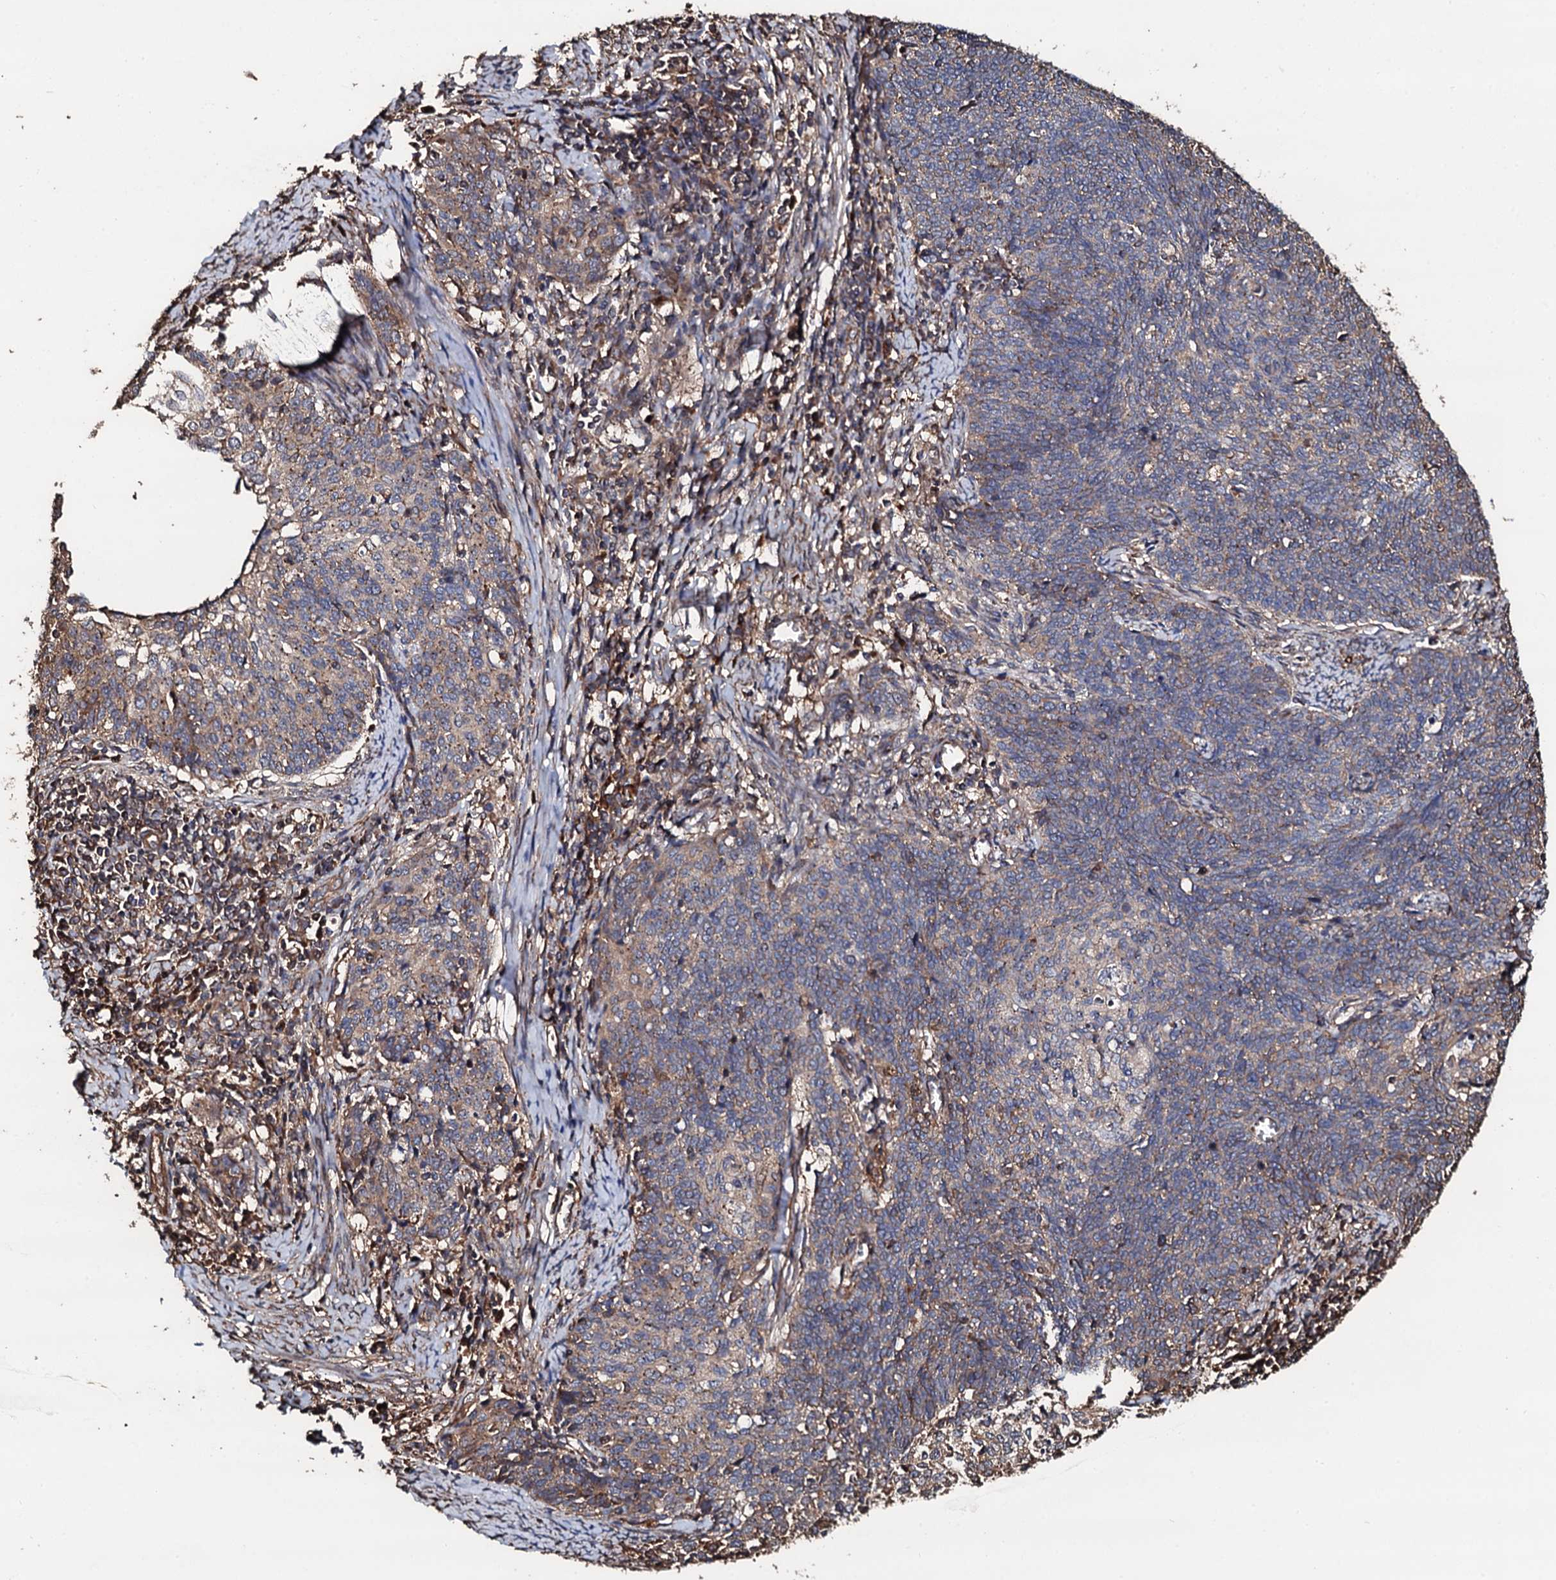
{"staining": {"intensity": "weak", "quantity": "<25%", "location": "cytoplasmic/membranous"}, "tissue": "cervical cancer", "cell_type": "Tumor cells", "image_type": "cancer", "snomed": [{"axis": "morphology", "description": "Squamous cell carcinoma, NOS"}, {"axis": "topography", "description": "Cervix"}], "caption": "The histopathology image exhibits no staining of tumor cells in cervical squamous cell carcinoma.", "gene": "CKAP5", "patient": {"sex": "female", "age": 39}}